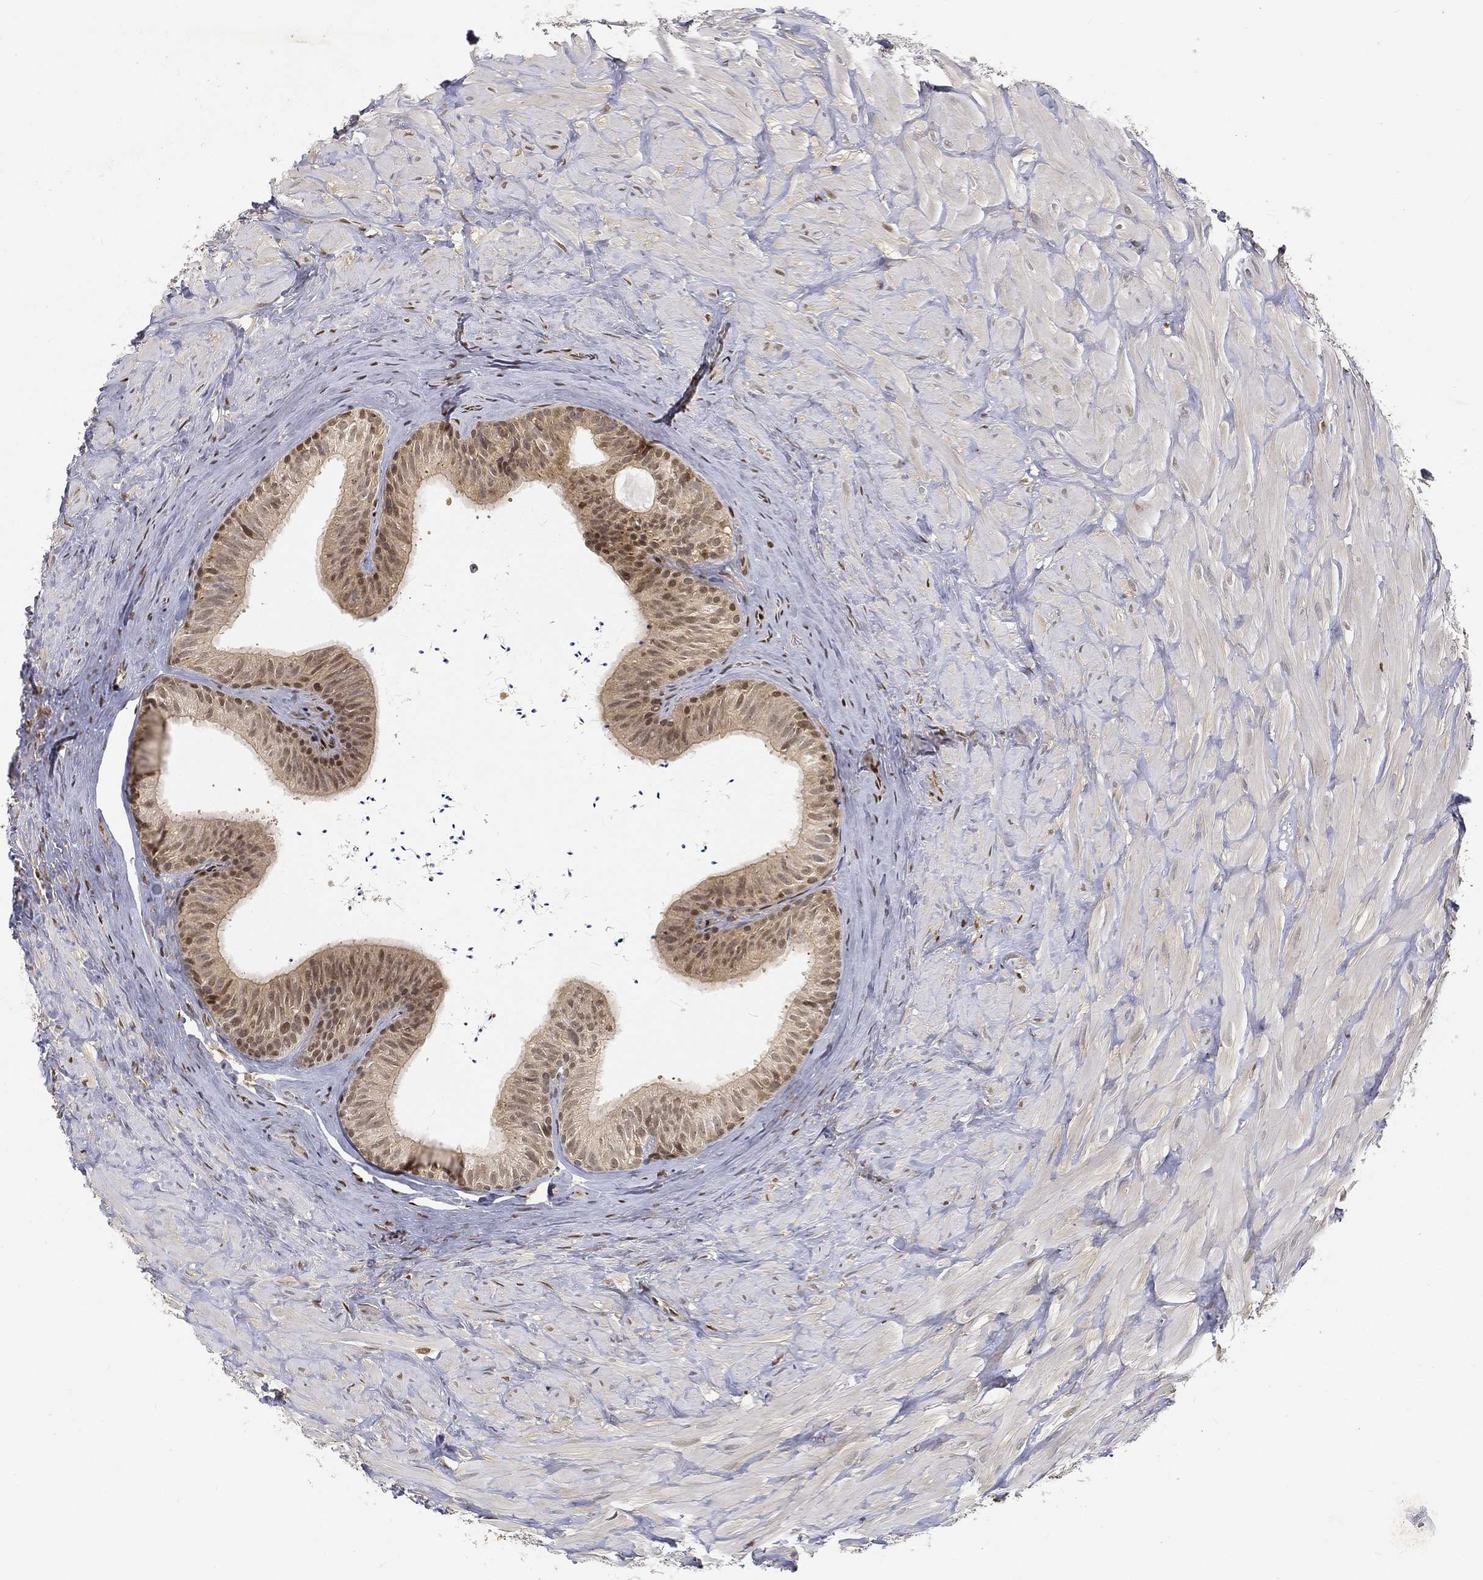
{"staining": {"intensity": "moderate", "quantity": "<25%", "location": "nuclear"}, "tissue": "epididymis", "cell_type": "Glandular cells", "image_type": "normal", "snomed": [{"axis": "morphology", "description": "Normal tissue, NOS"}, {"axis": "topography", "description": "Epididymis"}], "caption": "A micrograph of epididymis stained for a protein exhibits moderate nuclear brown staining in glandular cells.", "gene": "CRTC3", "patient": {"sex": "male", "age": 32}}